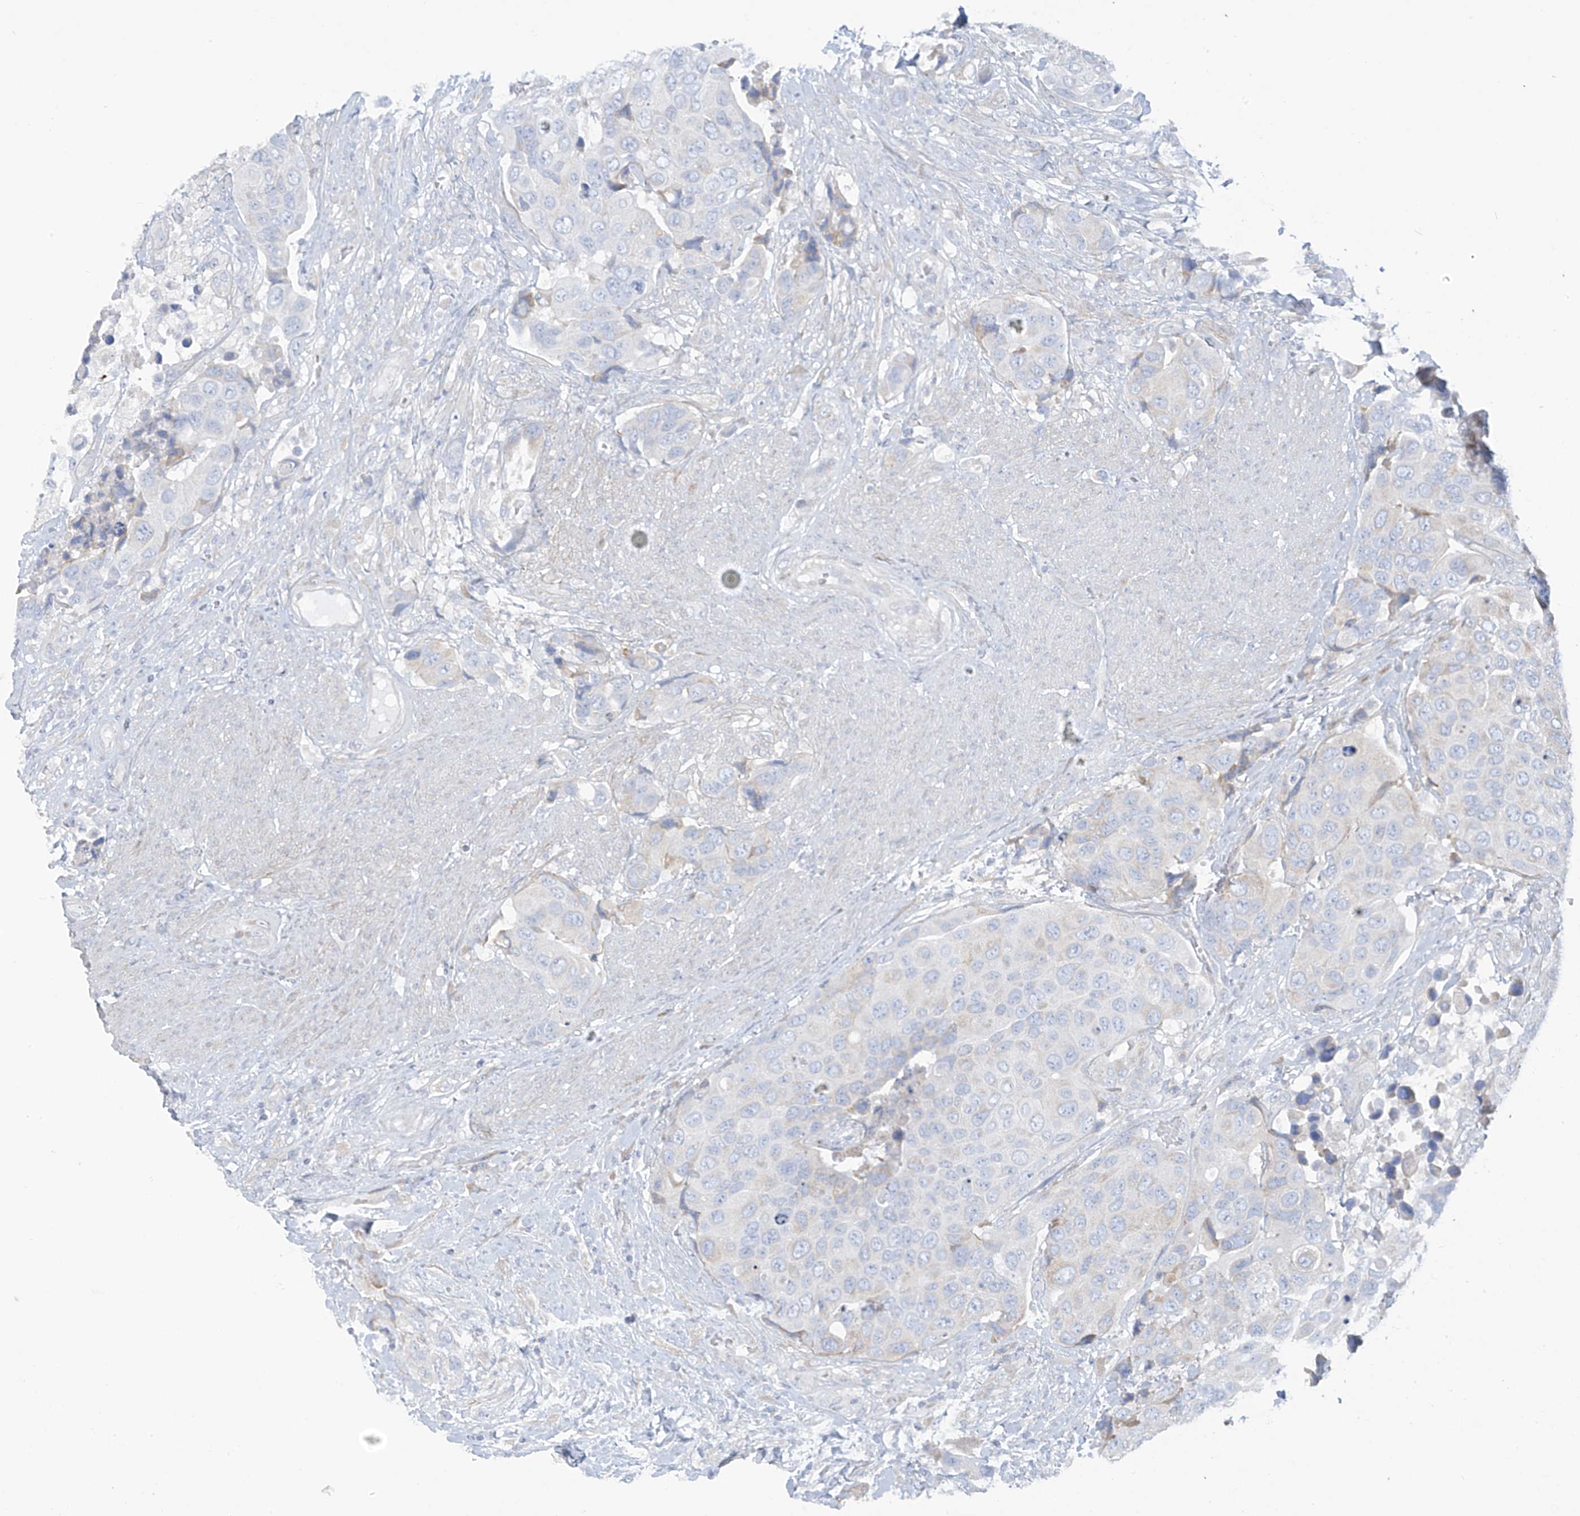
{"staining": {"intensity": "negative", "quantity": "none", "location": "none"}, "tissue": "urothelial cancer", "cell_type": "Tumor cells", "image_type": "cancer", "snomed": [{"axis": "morphology", "description": "Urothelial carcinoma, High grade"}, {"axis": "topography", "description": "Urinary bladder"}], "caption": "The histopathology image exhibits no significant staining in tumor cells of urothelial cancer.", "gene": "TRMT2B", "patient": {"sex": "male", "age": 74}}